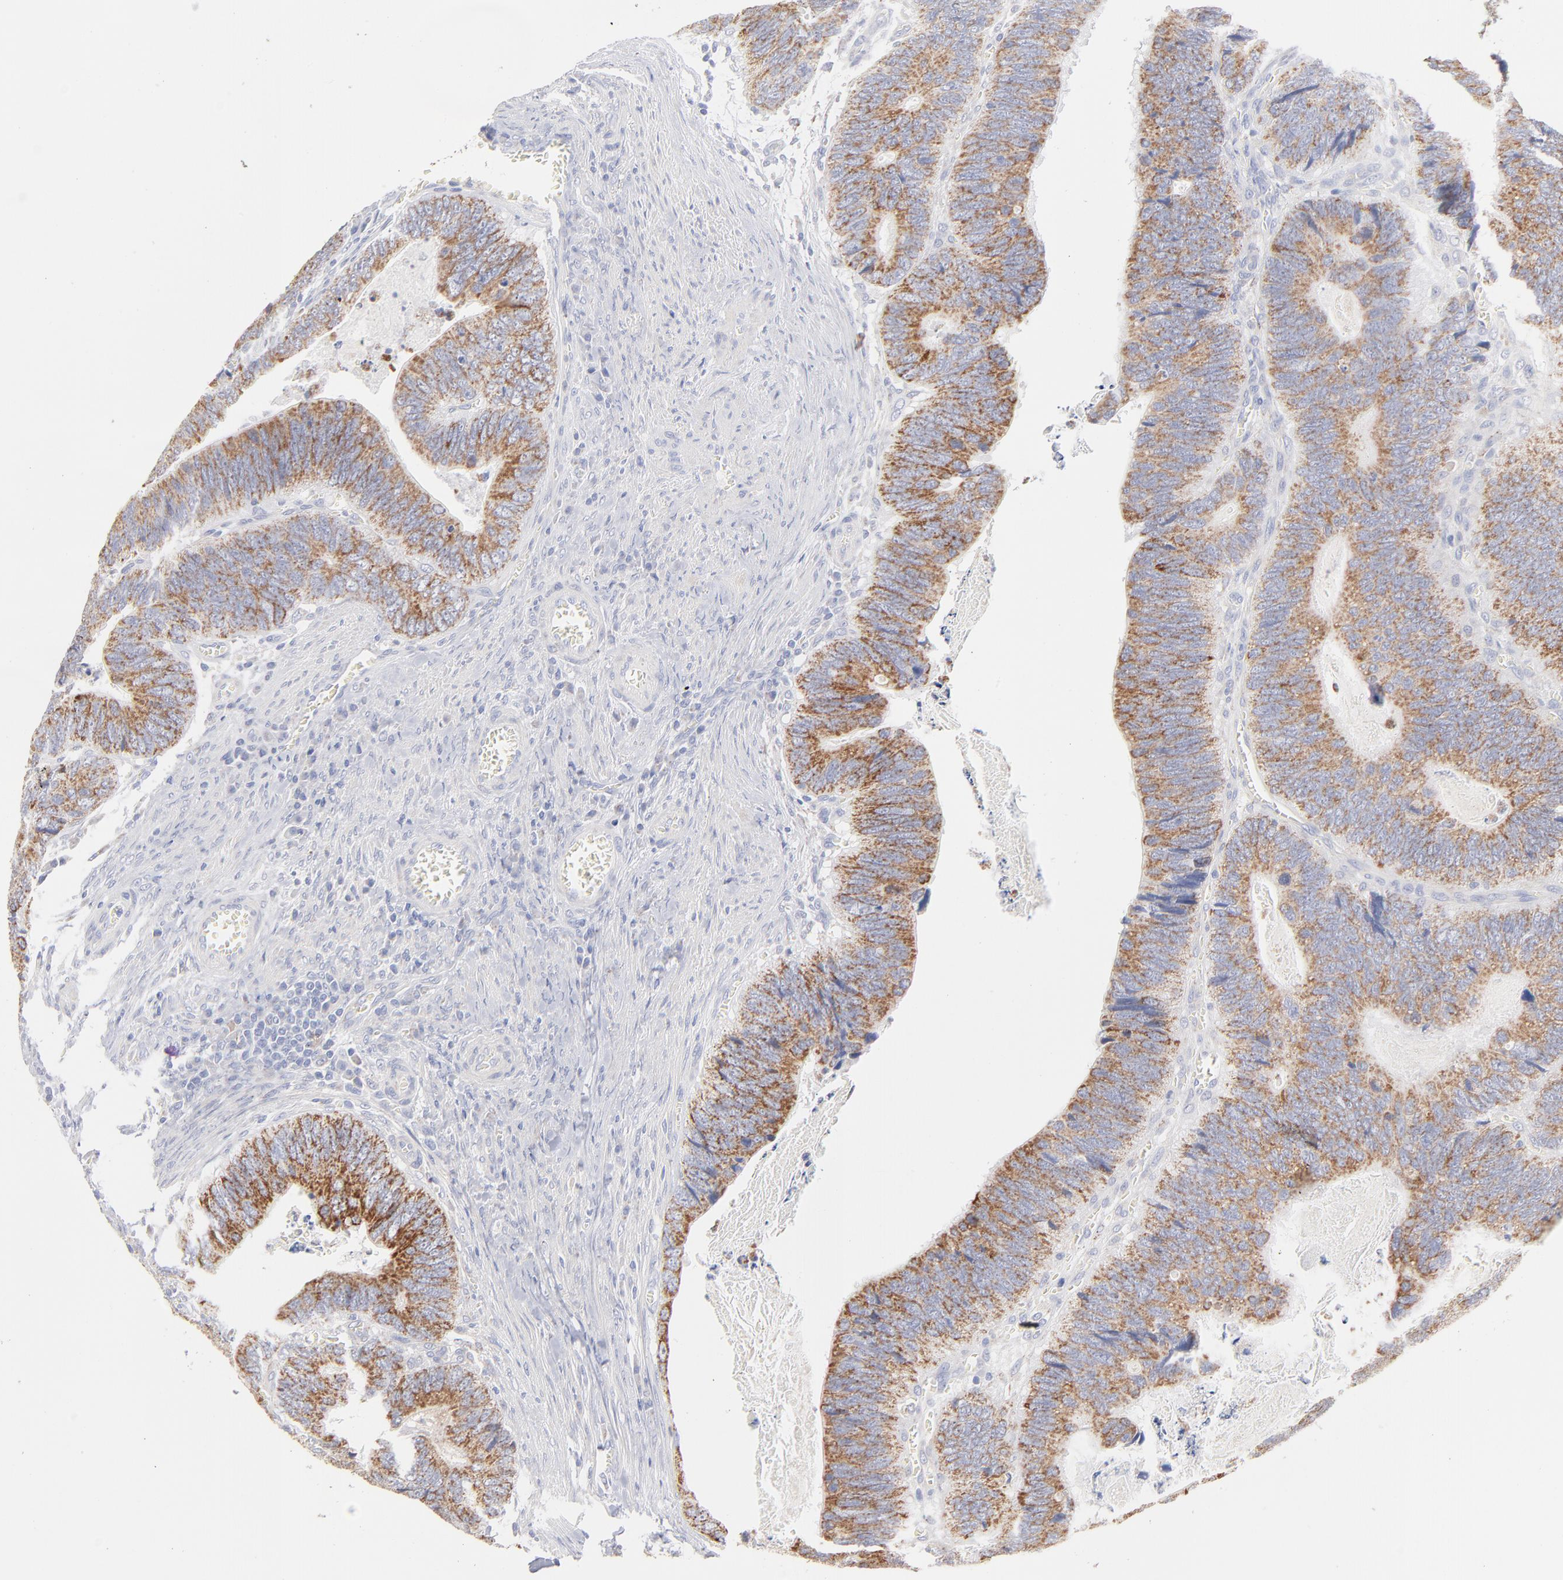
{"staining": {"intensity": "moderate", "quantity": ">75%", "location": "cytoplasmic/membranous"}, "tissue": "colorectal cancer", "cell_type": "Tumor cells", "image_type": "cancer", "snomed": [{"axis": "morphology", "description": "Adenocarcinoma, NOS"}, {"axis": "topography", "description": "Colon"}], "caption": "Adenocarcinoma (colorectal) was stained to show a protein in brown. There is medium levels of moderate cytoplasmic/membranous staining in about >75% of tumor cells.", "gene": "TST", "patient": {"sex": "male", "age": 72}}